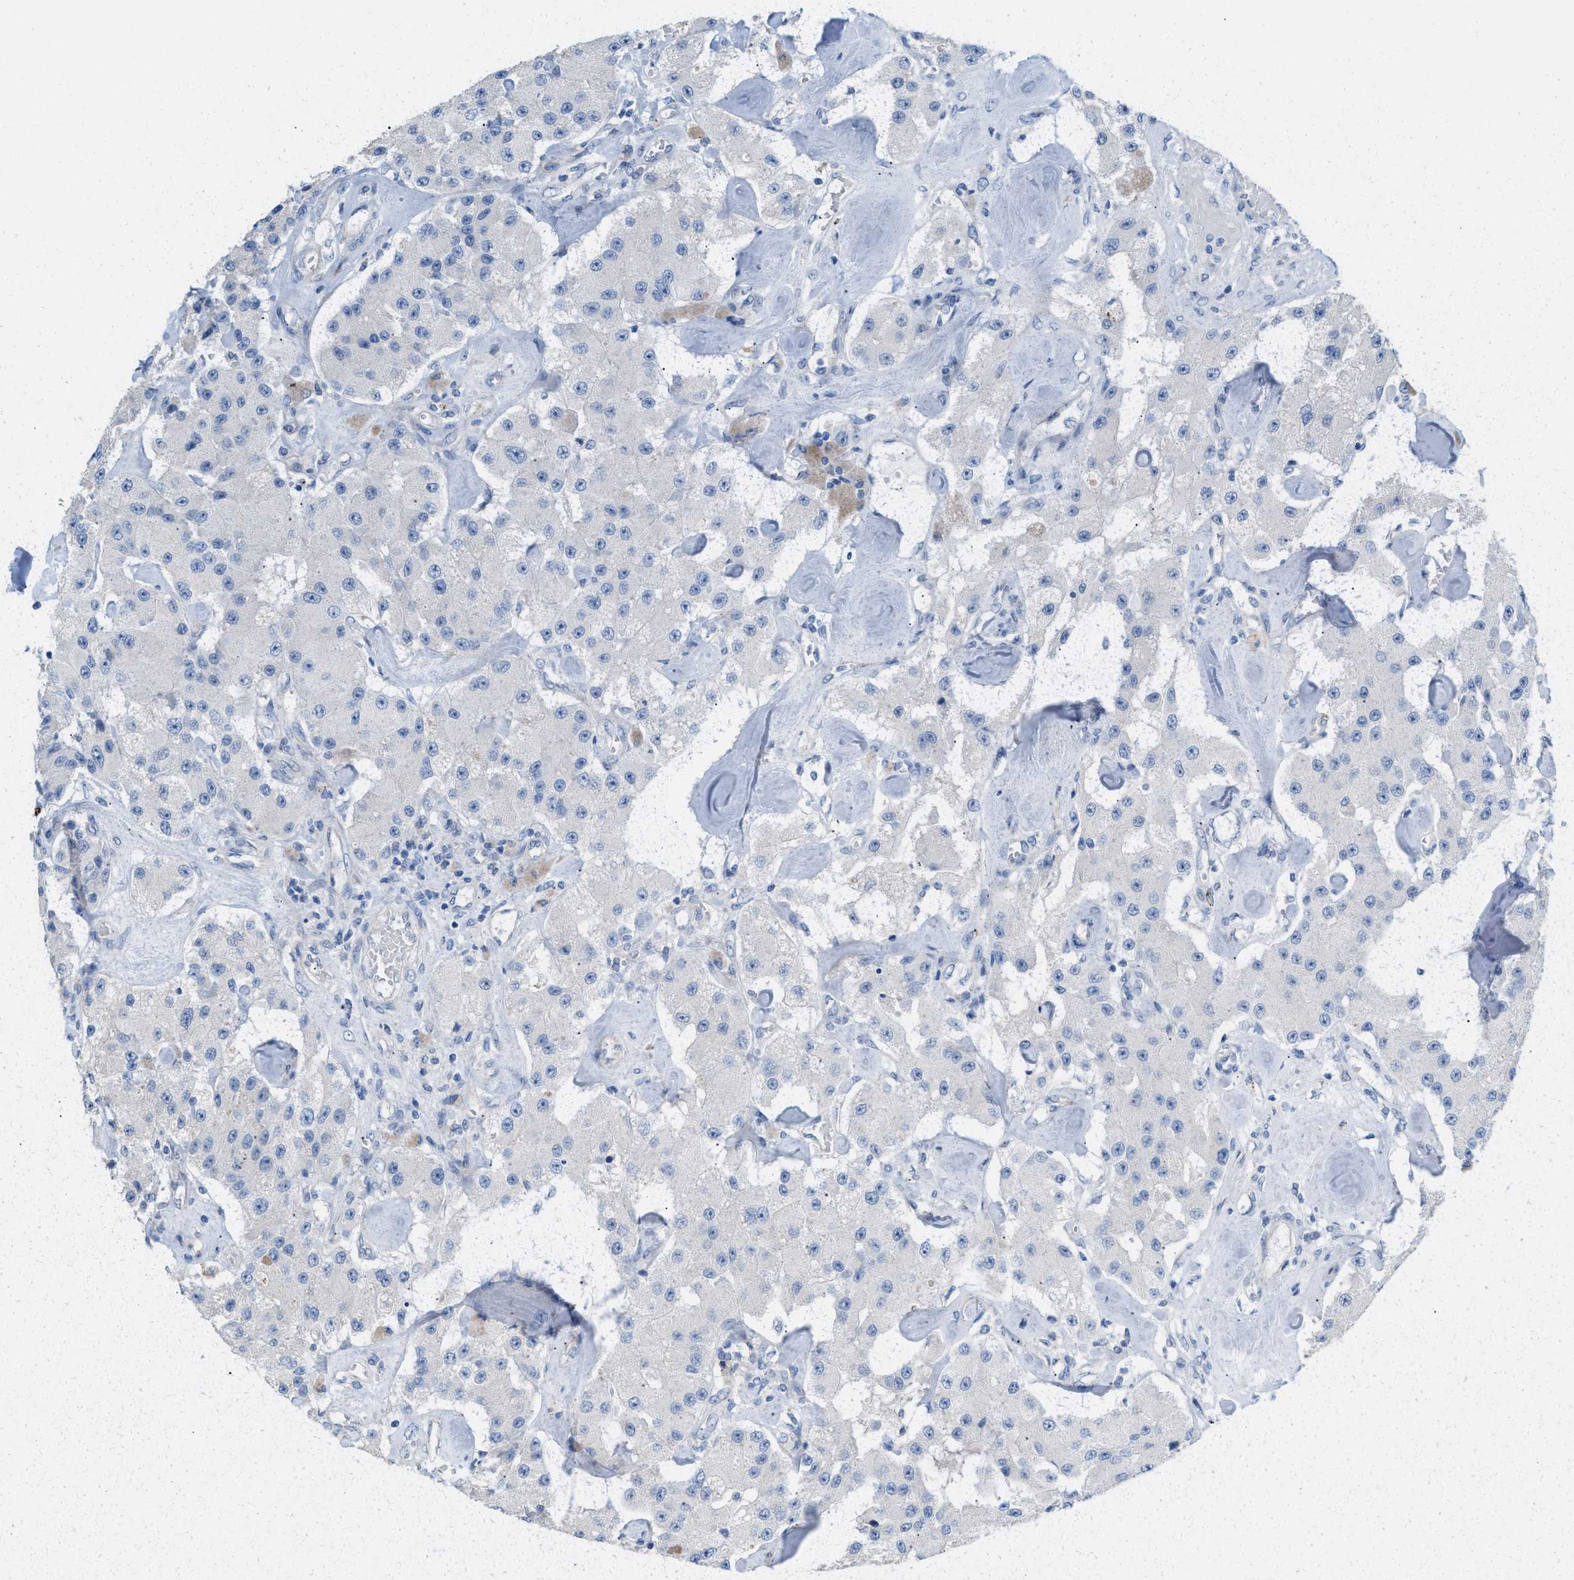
{"staining": {"intensity": "negative", "quantity": "none", "location": "none"}, "tissue": "carcinoid", "cell_type": "Tumor cells", "image_type": "cancer", "snomed": [{"axis": "morphology", "description": "Carcinoid, malignant, NOS"}, {"axis": "topography", "description": "Pancreas"}], "caption": "IHC image of neoplastic tissue: human carcinoid (malignant) stained with DAB (3,3'-diaminobenzidine) demonstrates no significant protein expression in tumor cells.", "gene": "MPP3", "patient": {"sex": "male", "age": 41}}